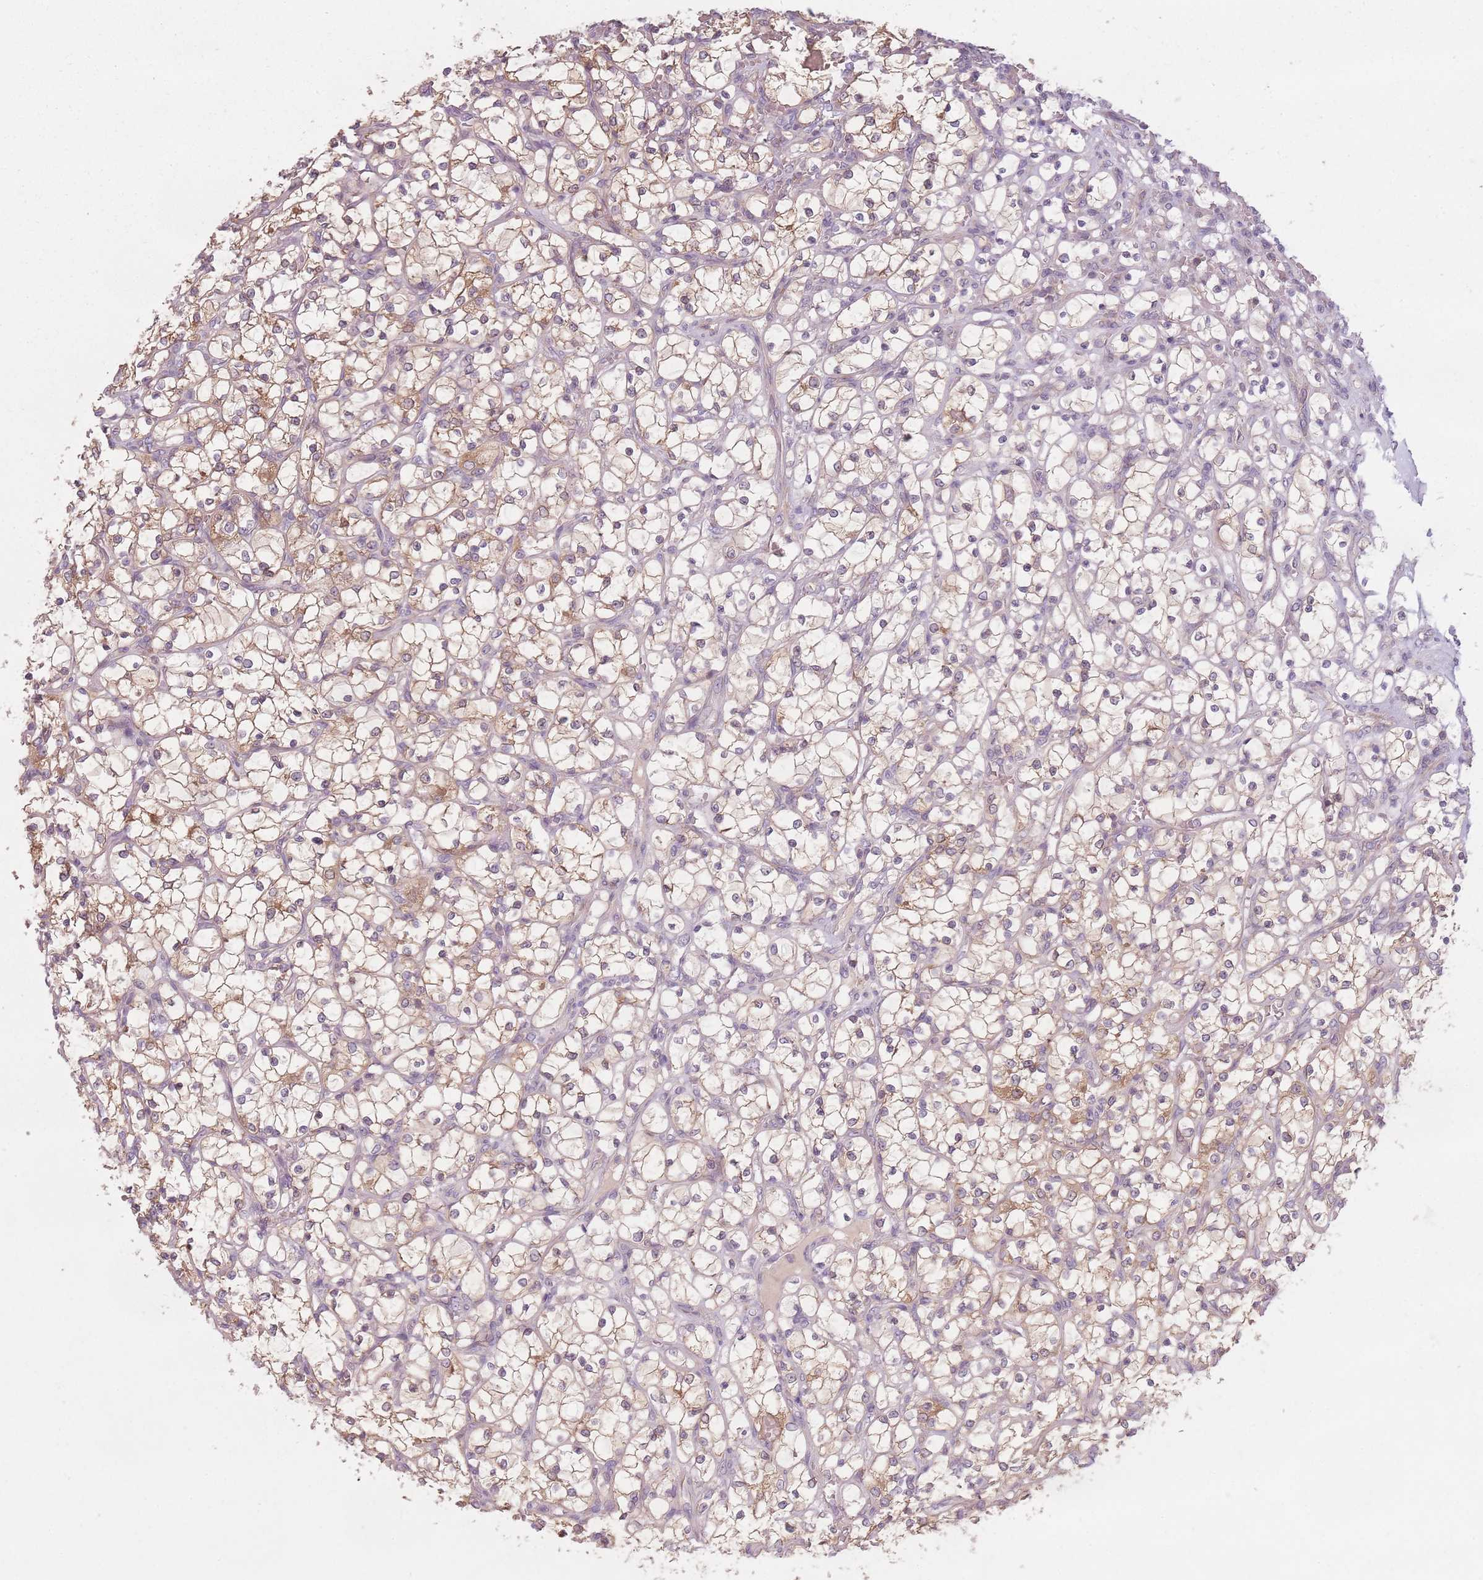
{"staining": {"intensity": "weak", "quantity": "<25%", "location": "cytoplasmic/membranous"}, "tissue": "renal cancer", "cell_type": "Tumor cells", "image_type": "cancer", "snomed": [{"axis": "morphology", "description": "Adenocarcinoma, NOS"}, {"axis": "topography", "description": "Kidney"}], "caption": "Immunohistochemistry micrograph of renal cancer (adenocarcinoma) stained for a protein (brown), which shows no positivity in tumor cells.", "gene": "NT5DC2", "patient": {"sex": "female", "age": 69}}